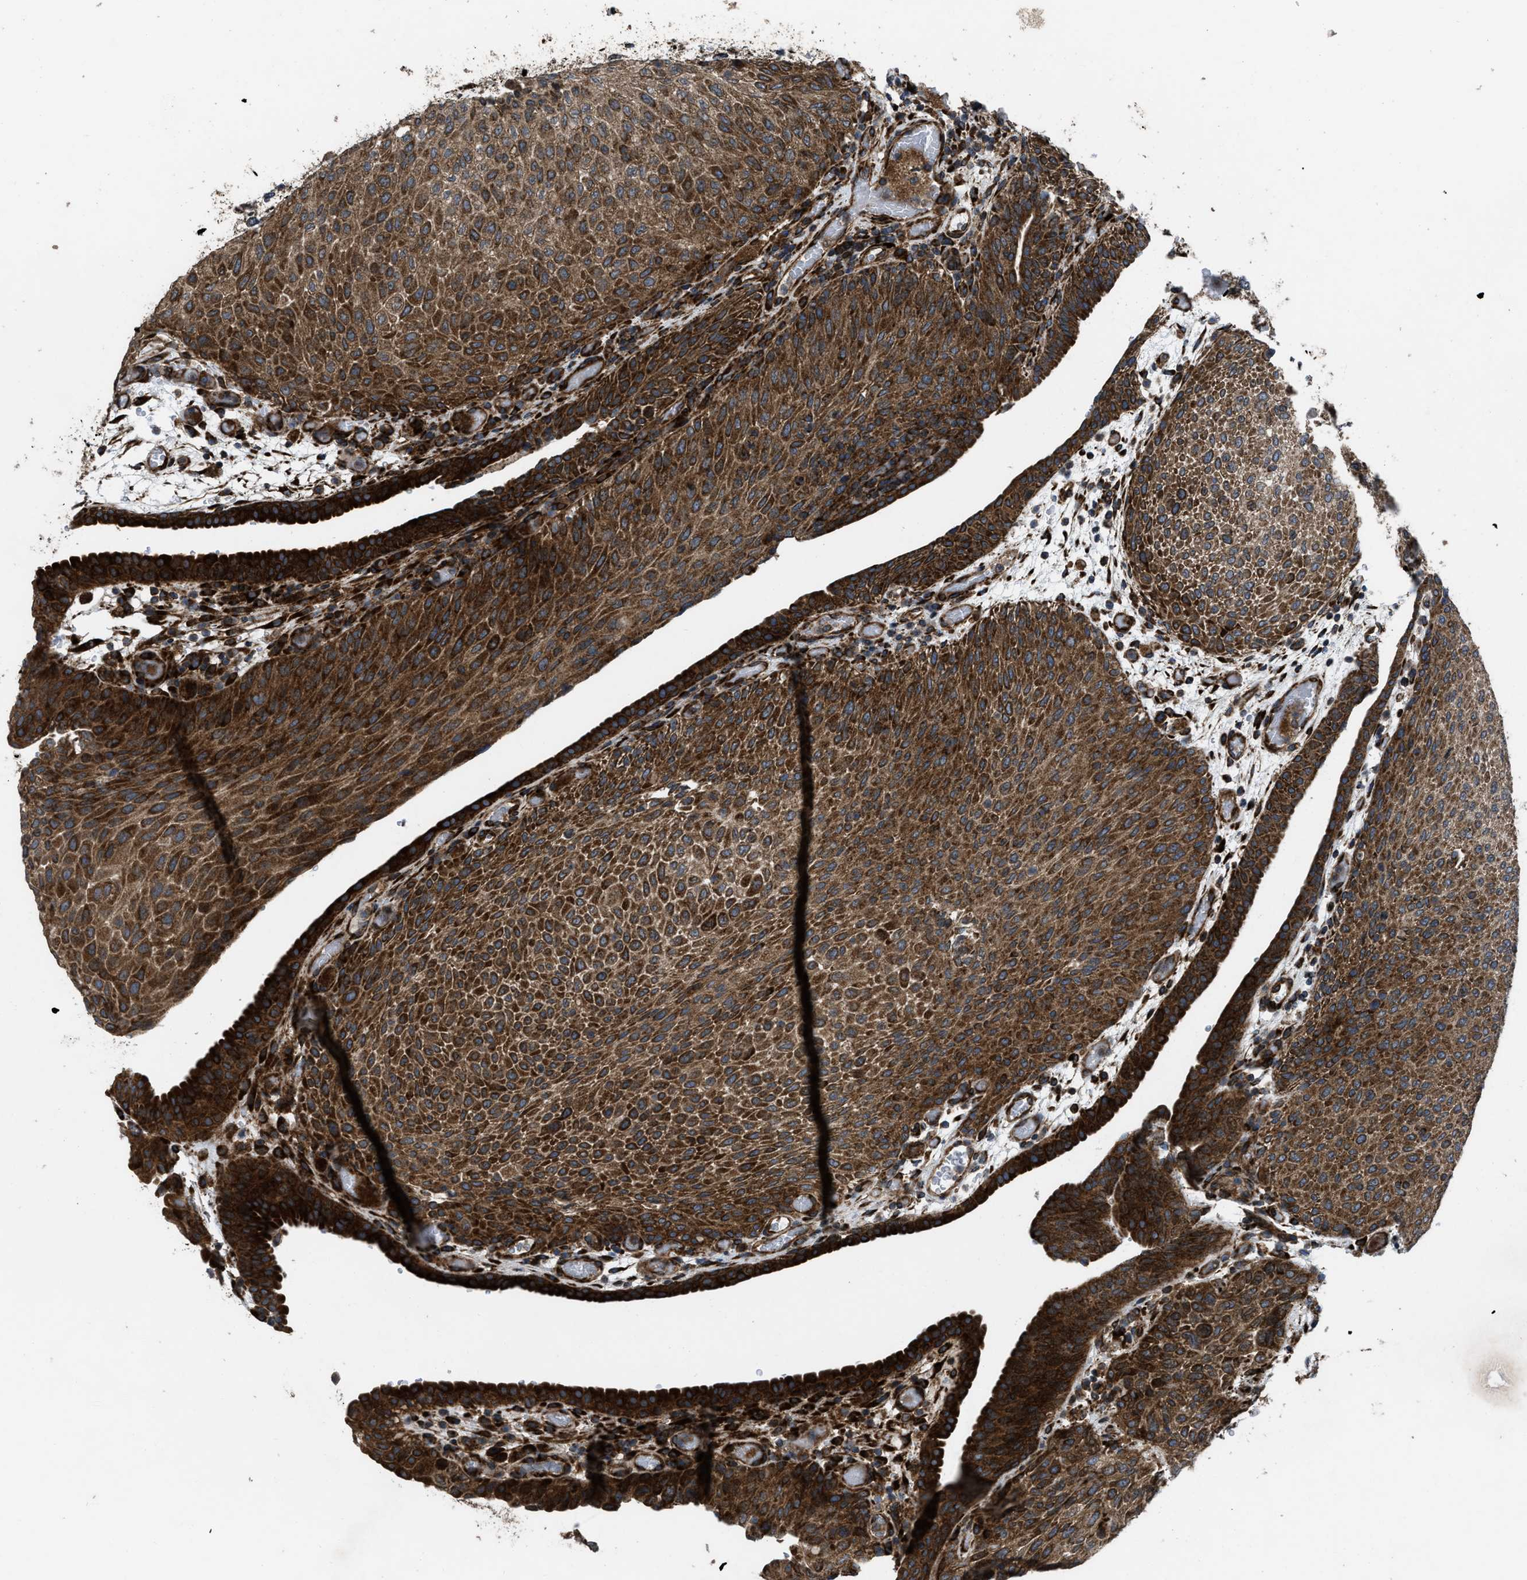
{"staining": {"intensity": "strong", "quantity": ">75%", "location": "cytoplasmic/membranous"}, "tissue": "urothelial cancer", "cell_type": "Tumor cells", "image_type": "cancer", "snomed": [{"axis": "morphology", "description": "Urothelial carcinoma, Low grade"}, {"axis": "morphology", "description": "Urothelial carcinoma, High grade"}, {"axis": "topography", "description": "Urinary bladder"}], "caption": "Immunohistochemical staining of urothelial carcinoma (high-grade) demonstrates strong cytoplasmic/membranous protein expression in approximately >75% of tumor cells.", "gene": "PER3", "patient": {"sex": "male", "age": 35}}